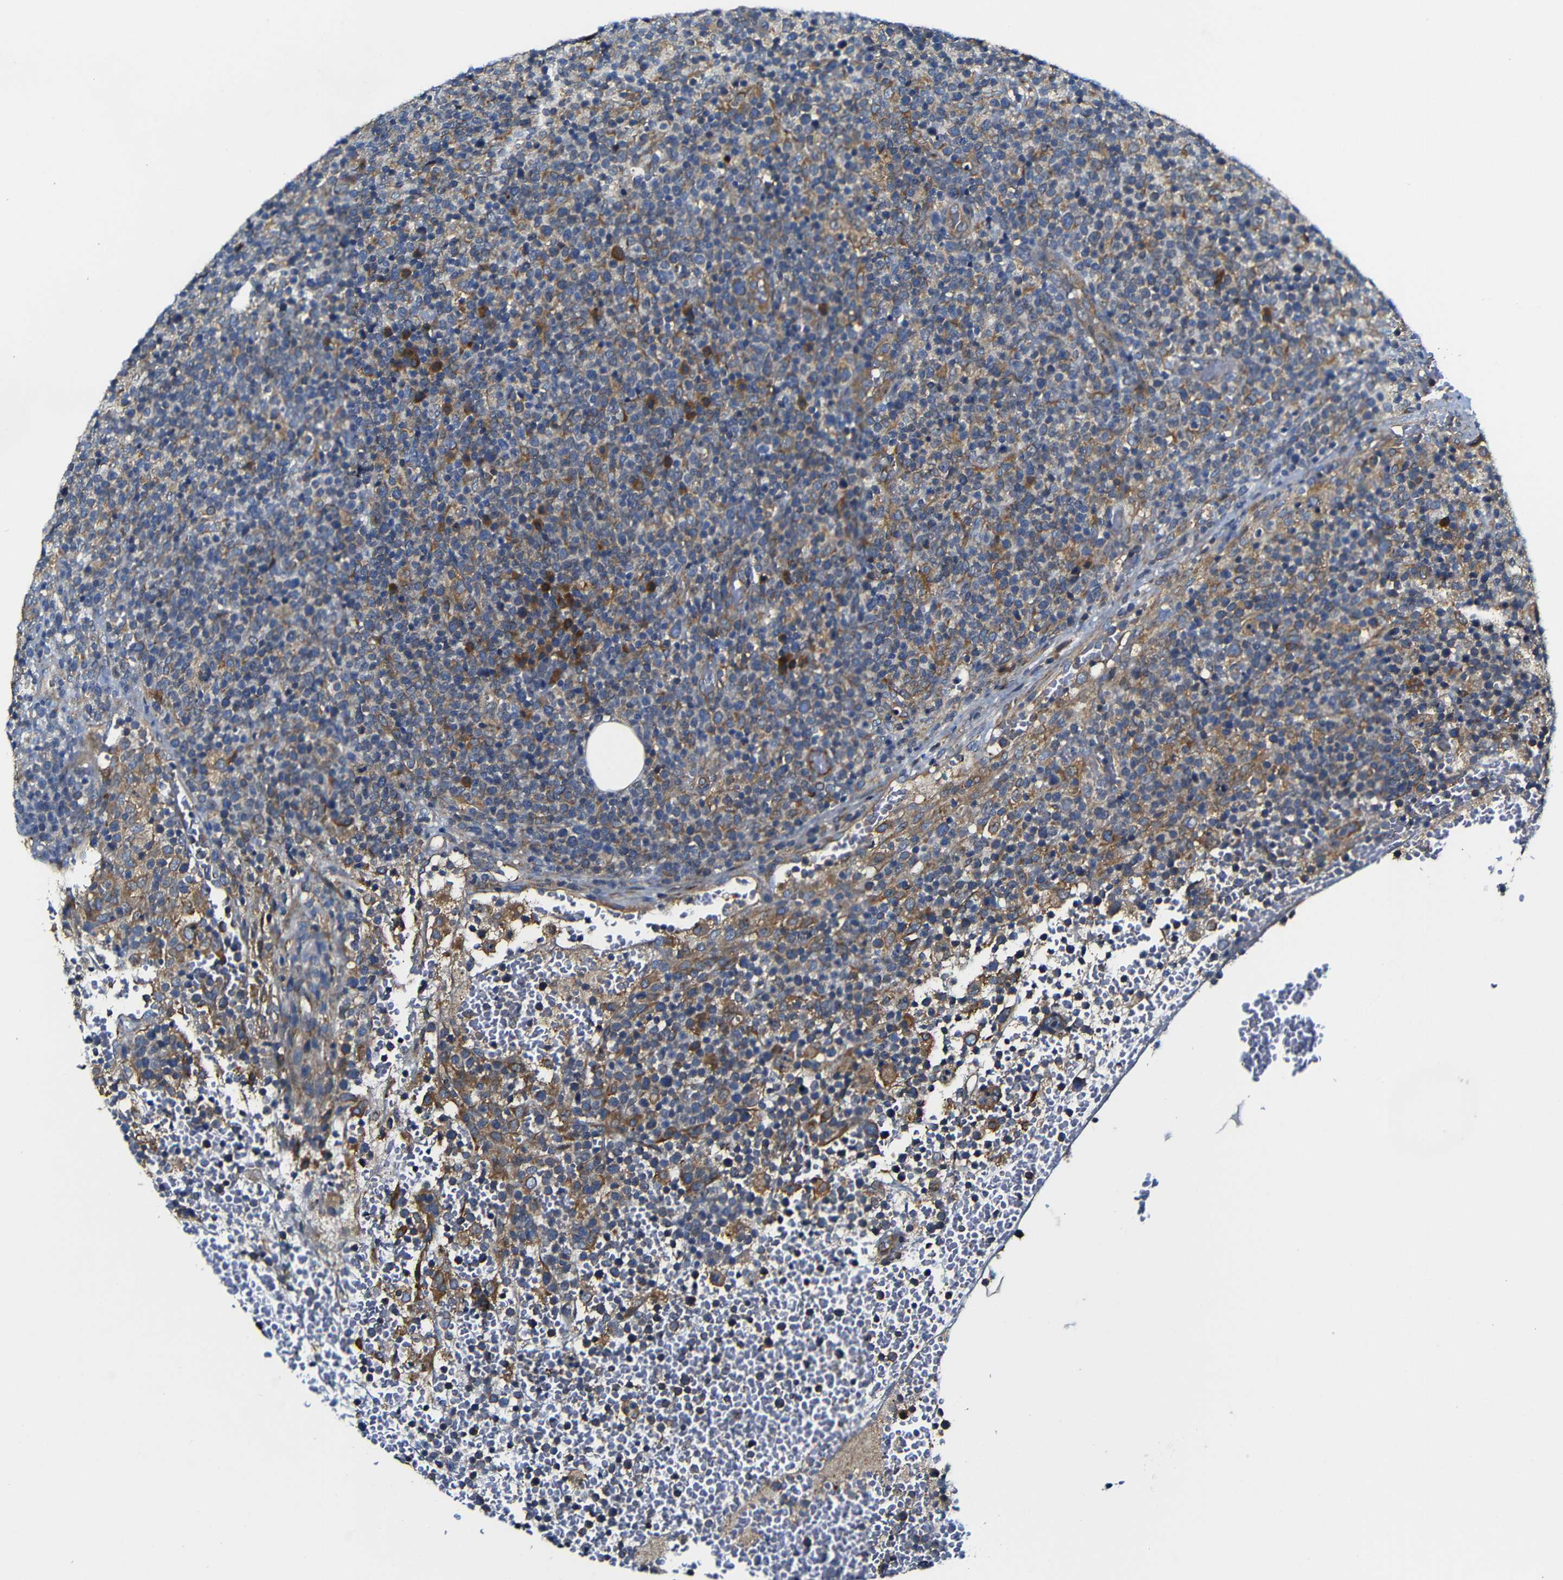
{"staining": {"intensity": "moderate", "quantity": "25%-75%", "location": "cytoplasmic/membranous"}, "tissue": "lymphoma", "cell_type": "Tumor cells", "image_type": "cancer", "snomed": [{"axis": "morphology", "description": "Malignant lymphoma, non-Hodgkin's type, High grade"}, {"axis": "topography", "description": "Lymph node"}], "caption": "Approximately 25%-75% of tumor cells in human malignant lymphoma, non-Hodgkin's type (high-grade) demonstrate moderate cytoplasmic/membranous protein staining as visualized by brown immunohistochemical staining.", "gene": "CLCC1", "patient": {"sex": "male", "age": 61}}